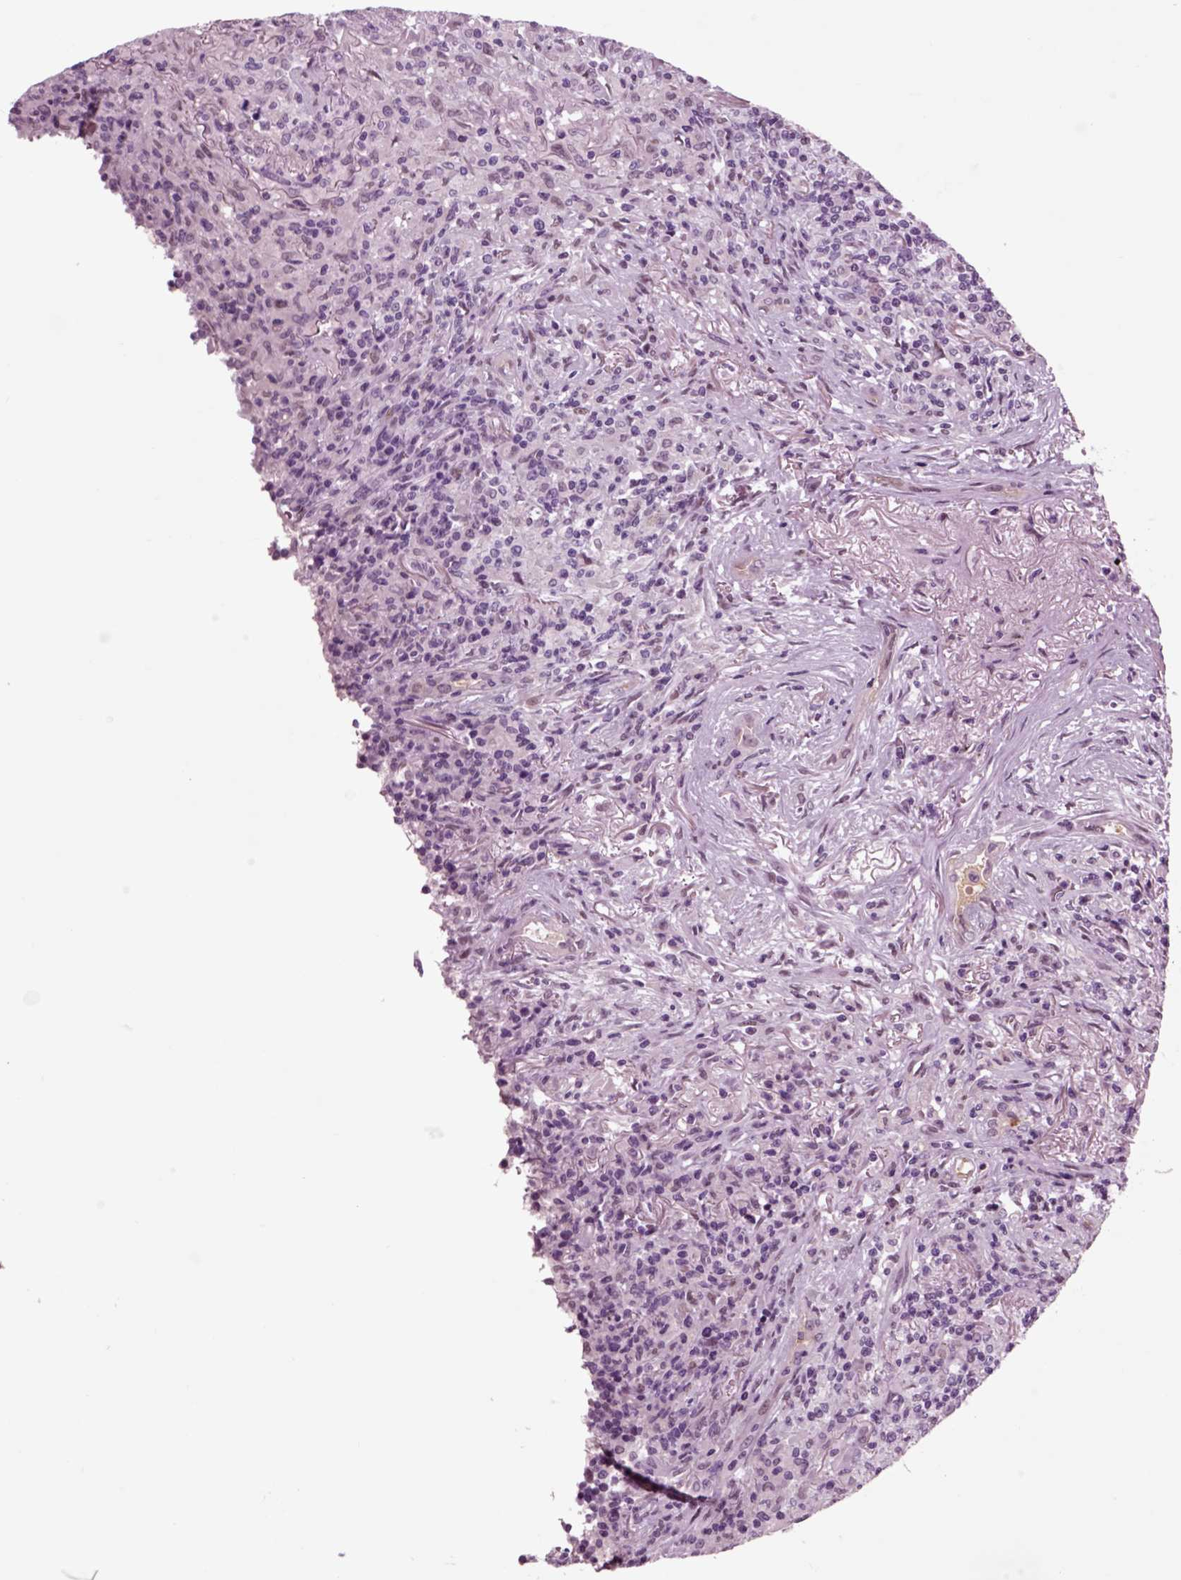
{"staining": {"intensity": "negative", "quantity": "none", "location": "none"}, "tissue": "lymphoma", "cell_type": "Tumor cells", "image_type": "cancer", "snomed": [{"axis": "morphology", "description": "Malignant lymphoma, non-Hodgkin's type, High grade"}, {"axis": "topography", "description": "Lung"}], "caption": "Lymphoma was stained to show a protein in brown. There is no significant staining in tumor cells.", "gene": "CHGB", "patient": {"sex": "male", "age": 79}}